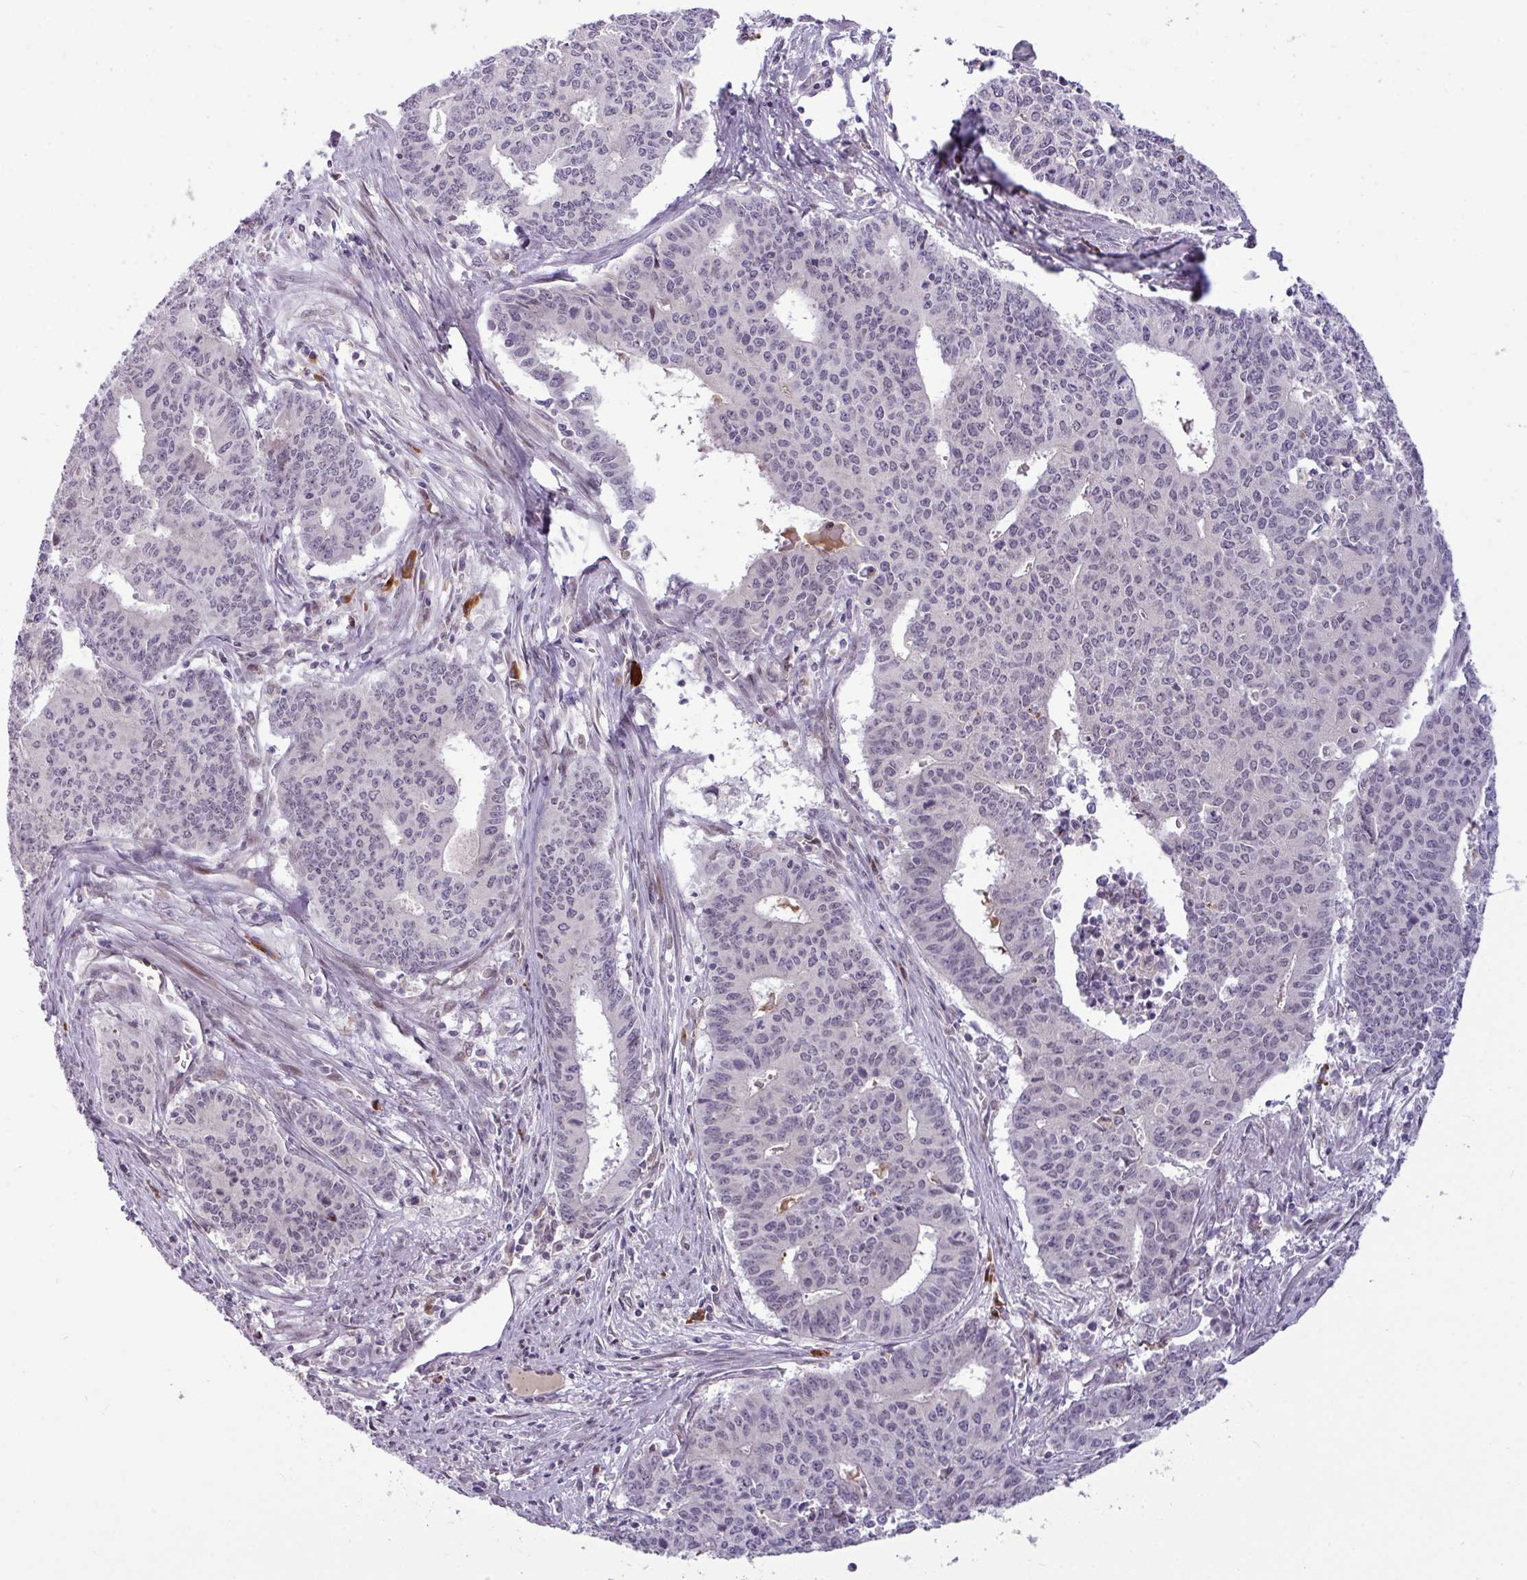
{"staining": {"intensity": "negative", "quantity": "none", "location": "none"}, "tissue": "endometrial cancer", "cell_type": "Tumor cells", "image_type": "cancer", "snomed": [{"axis": "morphology", "description": "Adenocarcinoma, NOS"}, {"axis": "topography", "description": "Endometrium"}], "caption": "The micrograph shows no staining of tumor cells in adenocarcinoma (endometrial).", "gene": "SLC66A2", "patient": {"sex": "female", "age": 59}}